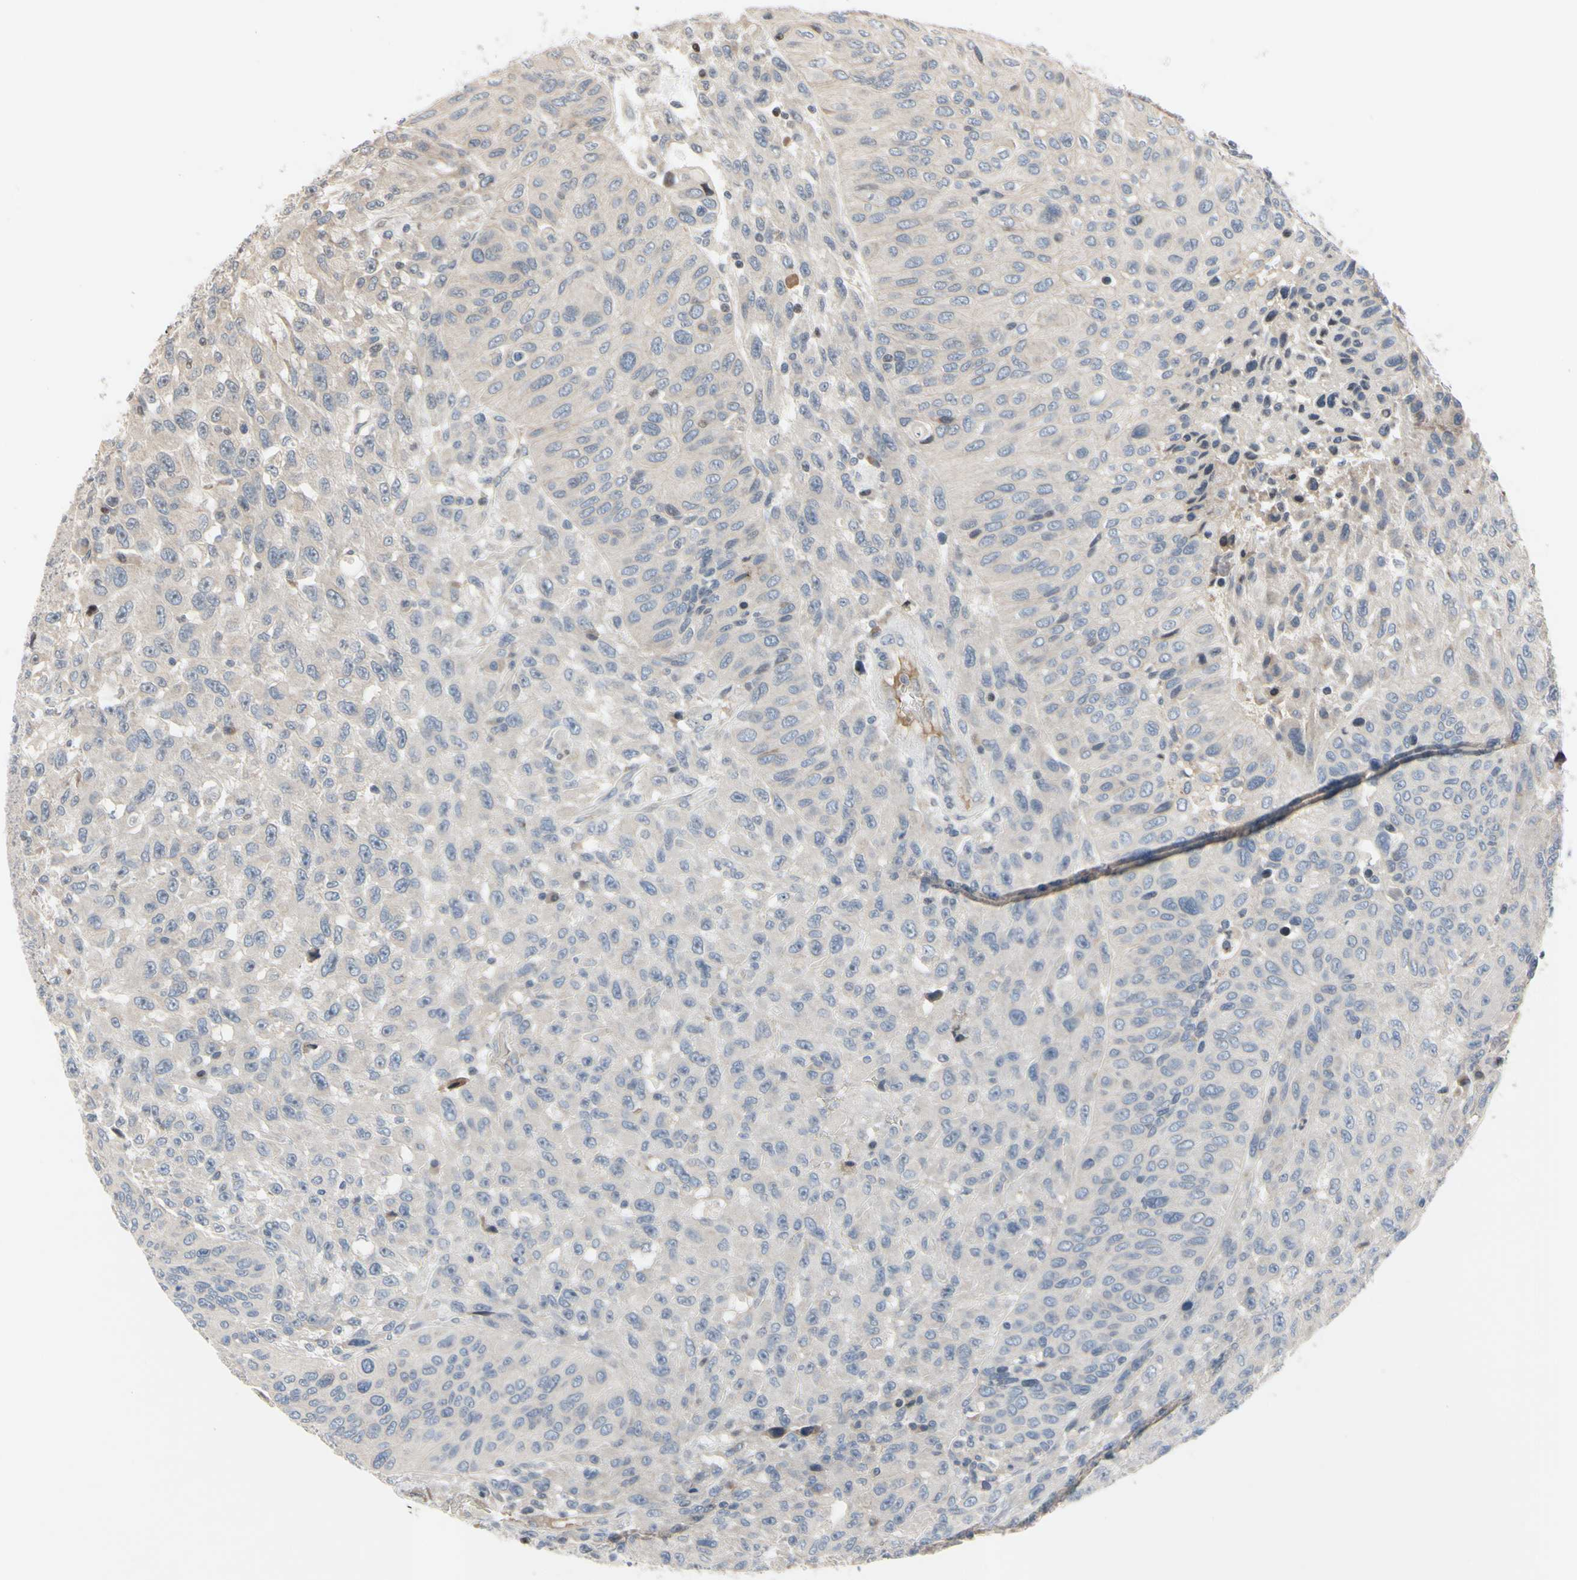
{"staining": {"intensity": "negative", "quantity": "none", "location": "none"}, "tissue": "urothelial cancer", "cell_type": "Tumor cells", "image_type": "cancer", "snomed": [{"axis": "morphology", "description": "Urothelial carcinoma, High grade"}, {"axis": "topography", "description": "Urinary bladder"}], "caption": "There is no significant expression in tumor cells of high-grade urothelial carcinoma.", "gene": "ARG1", "patient": {"sex": "male", "age": 66}}